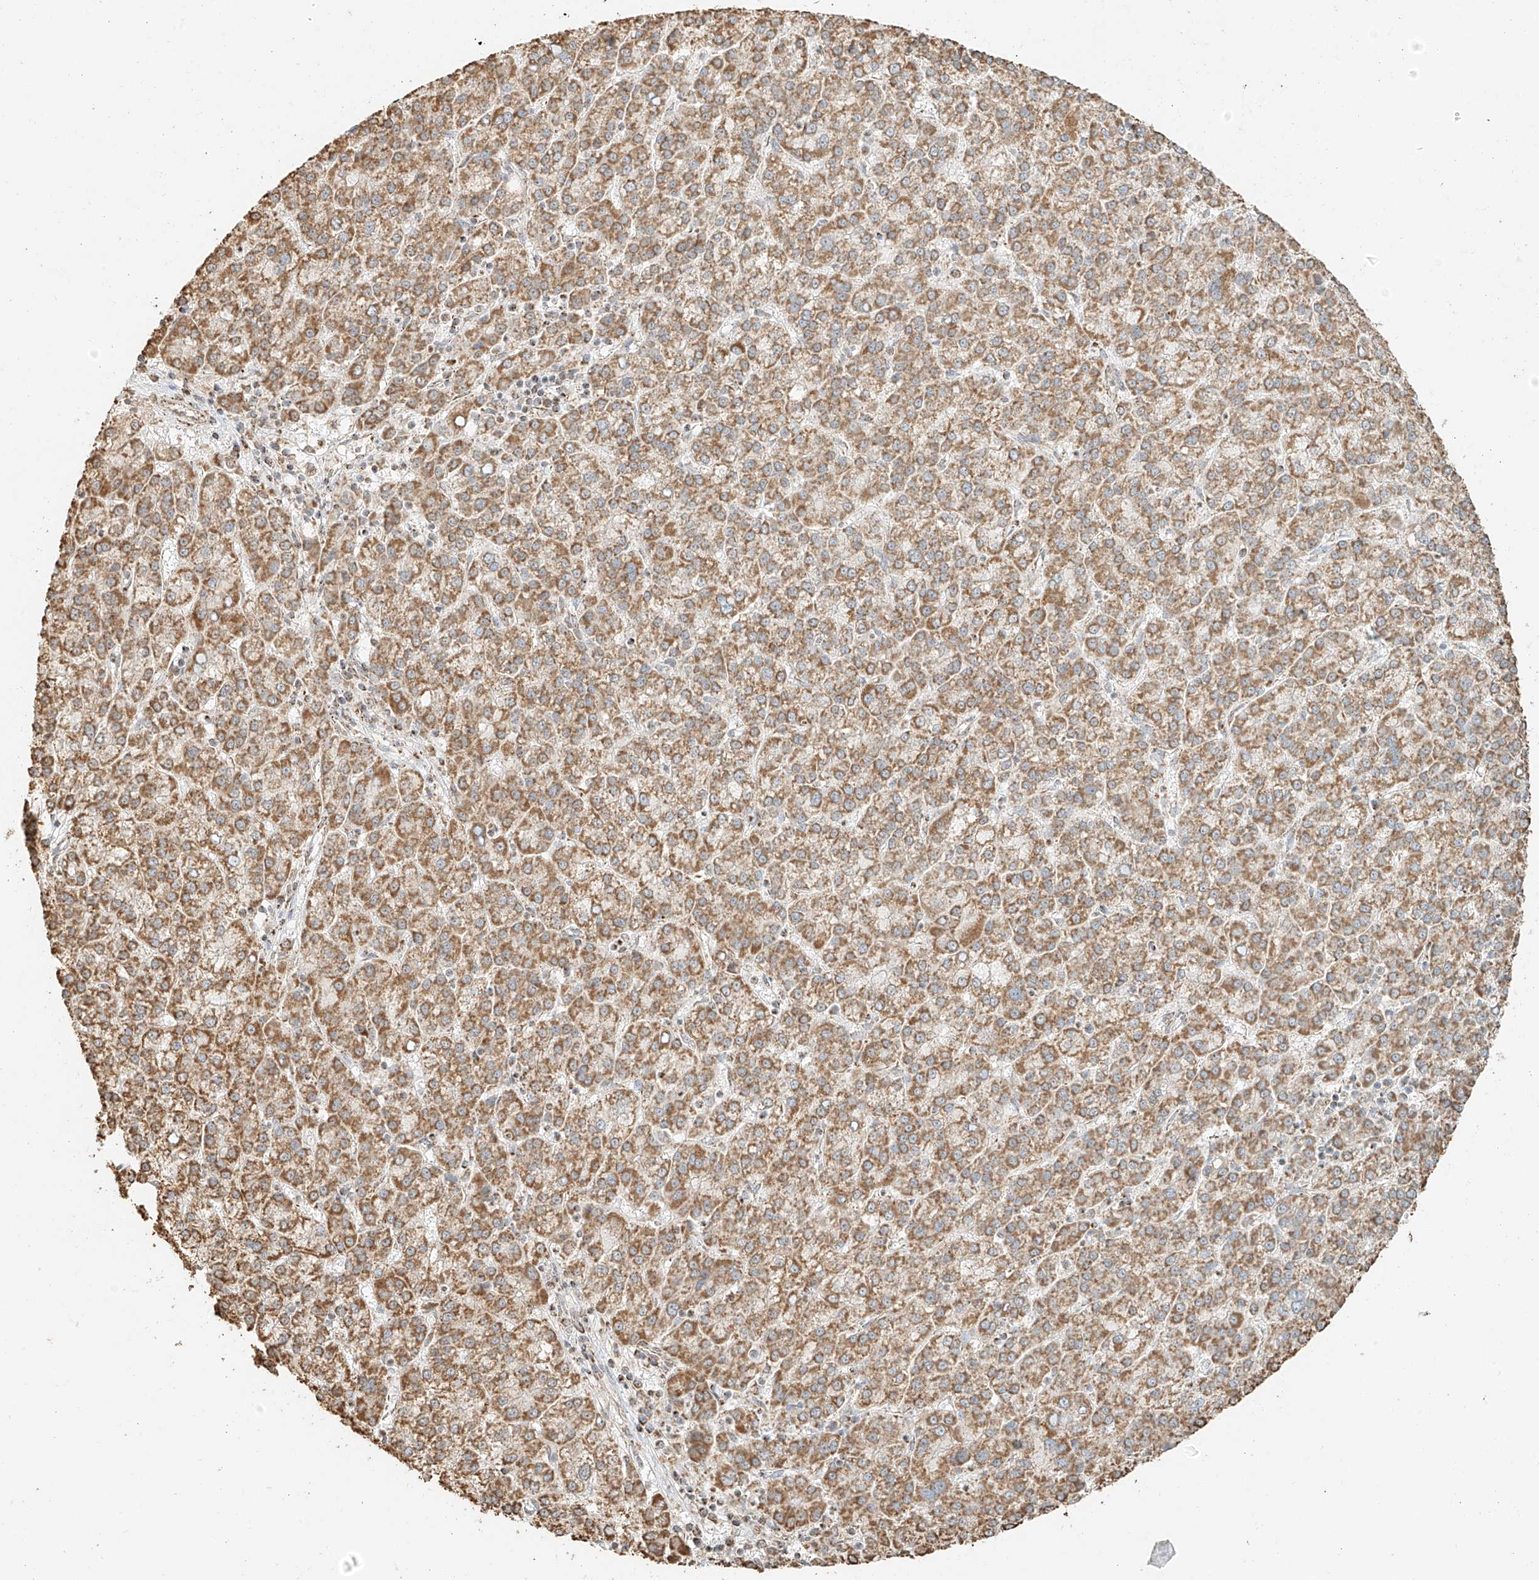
{"staining": {"intensity": "moderate", "quantity": ">75%", "location": "cytoplasmic/membranous"}, "tissue": "liver cancer", "cell_type": "Tumor cells", "image_type": "cancer", "snomed": [{"axis": "morphology", "description": "Carcinoma, Hepatocellular, NOS"}, {"axis": "topography", "description": "Liver"}], "caption": "A high-resolution histopathology image shows immunohistochemistry (IHC) staining of liver hepatocellular carcinoma, which demonstrates moderate cytoplasmic/membranous positivity in approximately >75% of tumor cells.", "gene": "MIPEP", "patient": {"sex": "female", "age": 58}}